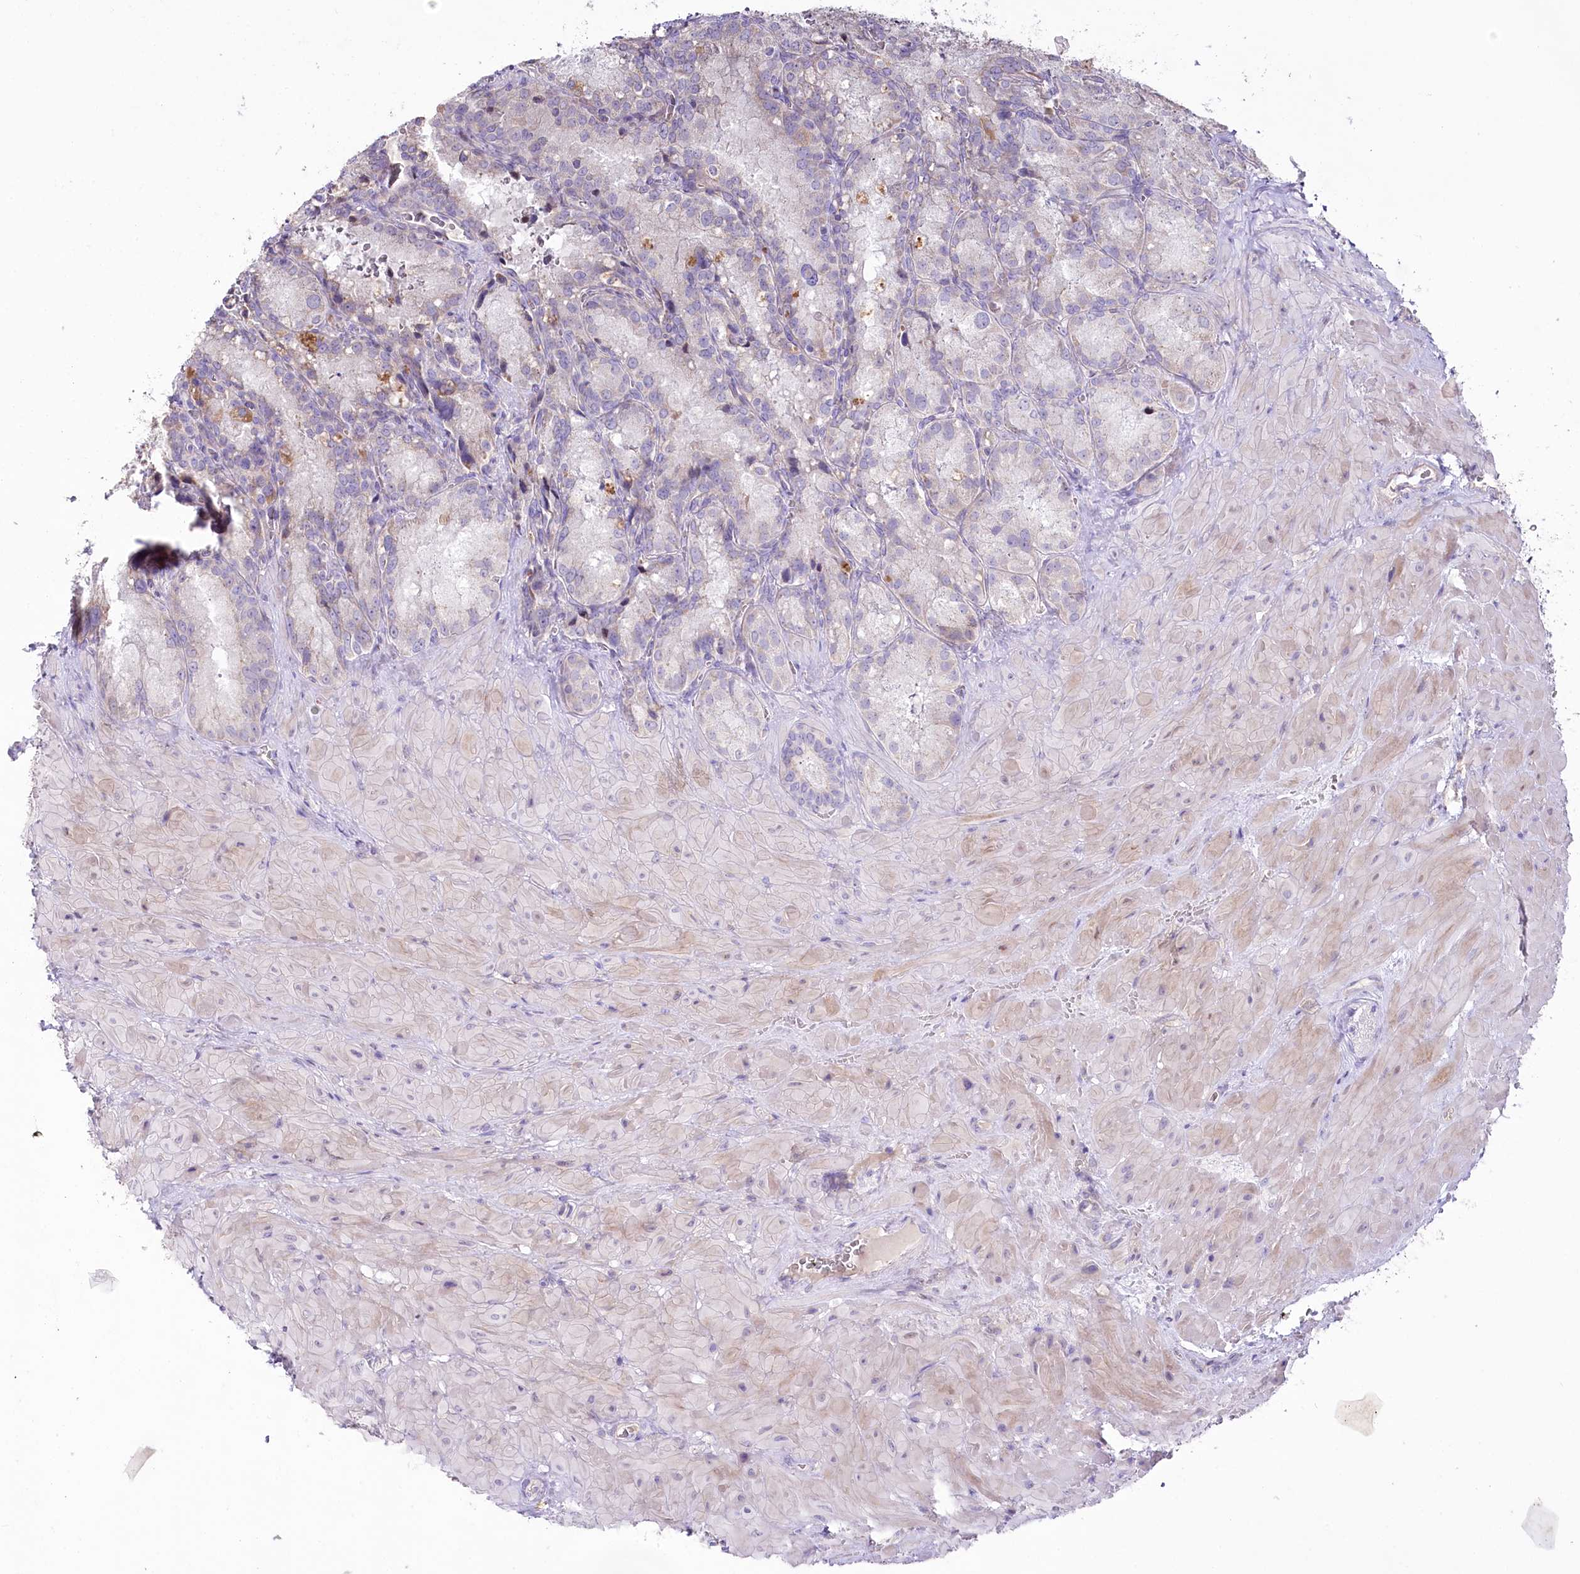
{"staining": {"intensity": "negative", "quantity": "none", "location": "none"}, "tissue": "seminal vesicle", "cell_type": "Glandular cells", "image_type": "normal", "snomed": [{"axis": "morphology", "description": "Normal tissue, NOS"}, {"axis": "topography", "description": "Seminal veicle"}], "caption": "DAB immunohistochemical staining of unremarkable human seminal vesicle reveals no significant staining in glandular cells. Nuclei are stained in blue.", "gene": "SLC6A11", "patient": {"sex": "male", "age": 62}}